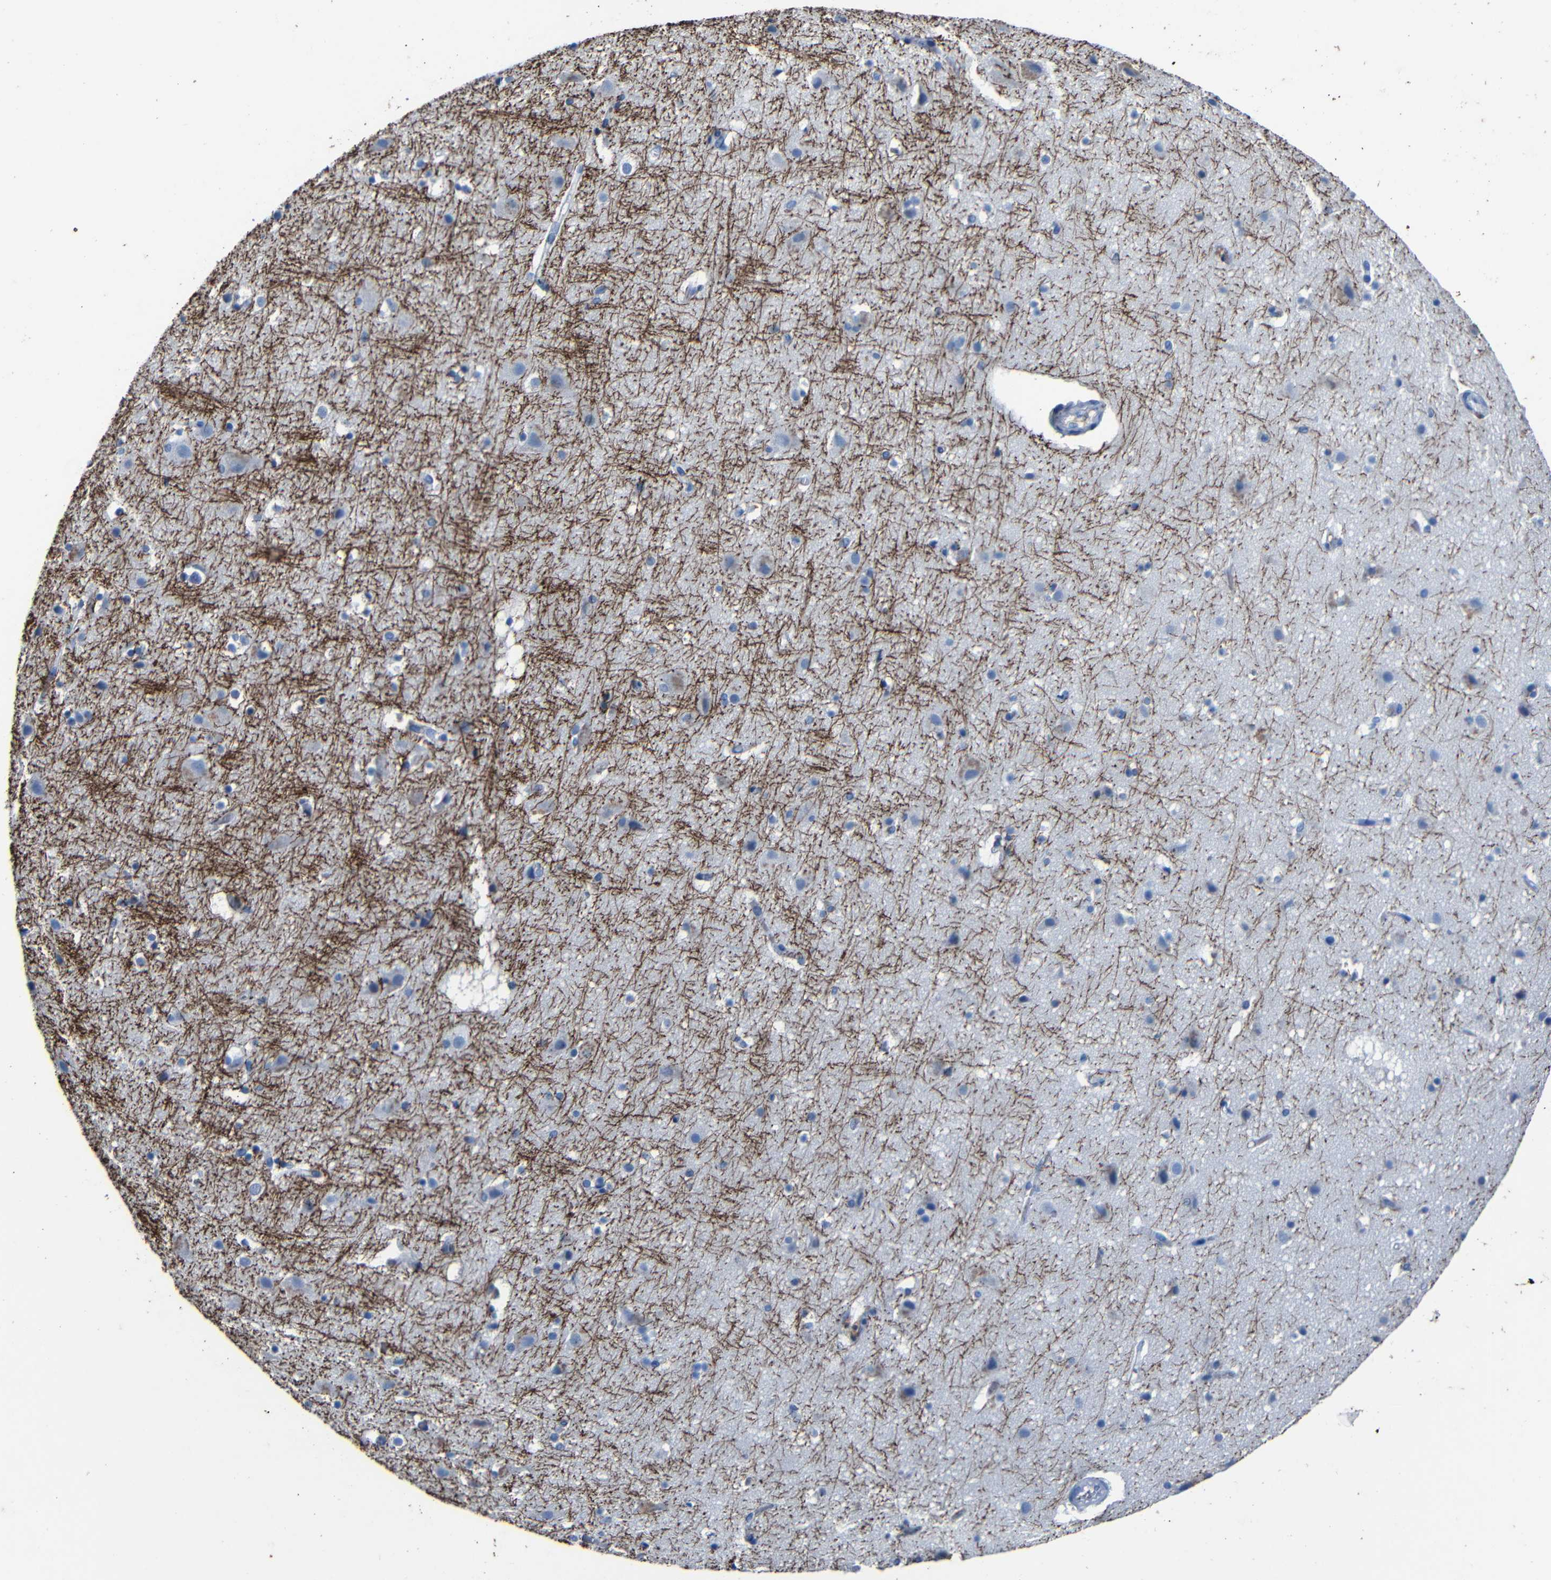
{"staining": {"intensity": "negative", "quantity": "none", "location": "none"}, "tissue": "cerebral cortex", "cell_type": "Endothelial cells", "image_type": "normal", "snomed": [{"axis": "morphology", "description": "Normal tissue, NOS"}, {"axis": "topography", "description": "Cerebral cortex"}], "caption": "This is a image of IHC staining of benign cerebral cortex, which shows no expression in endothelial cells. (Brightfield microscopy of DAB (3,3'-diaminobenzidine) immunohistochemistry at high magnification).", "gene": "CLDN11", "patient": {"sex": "male", "age": 45}}